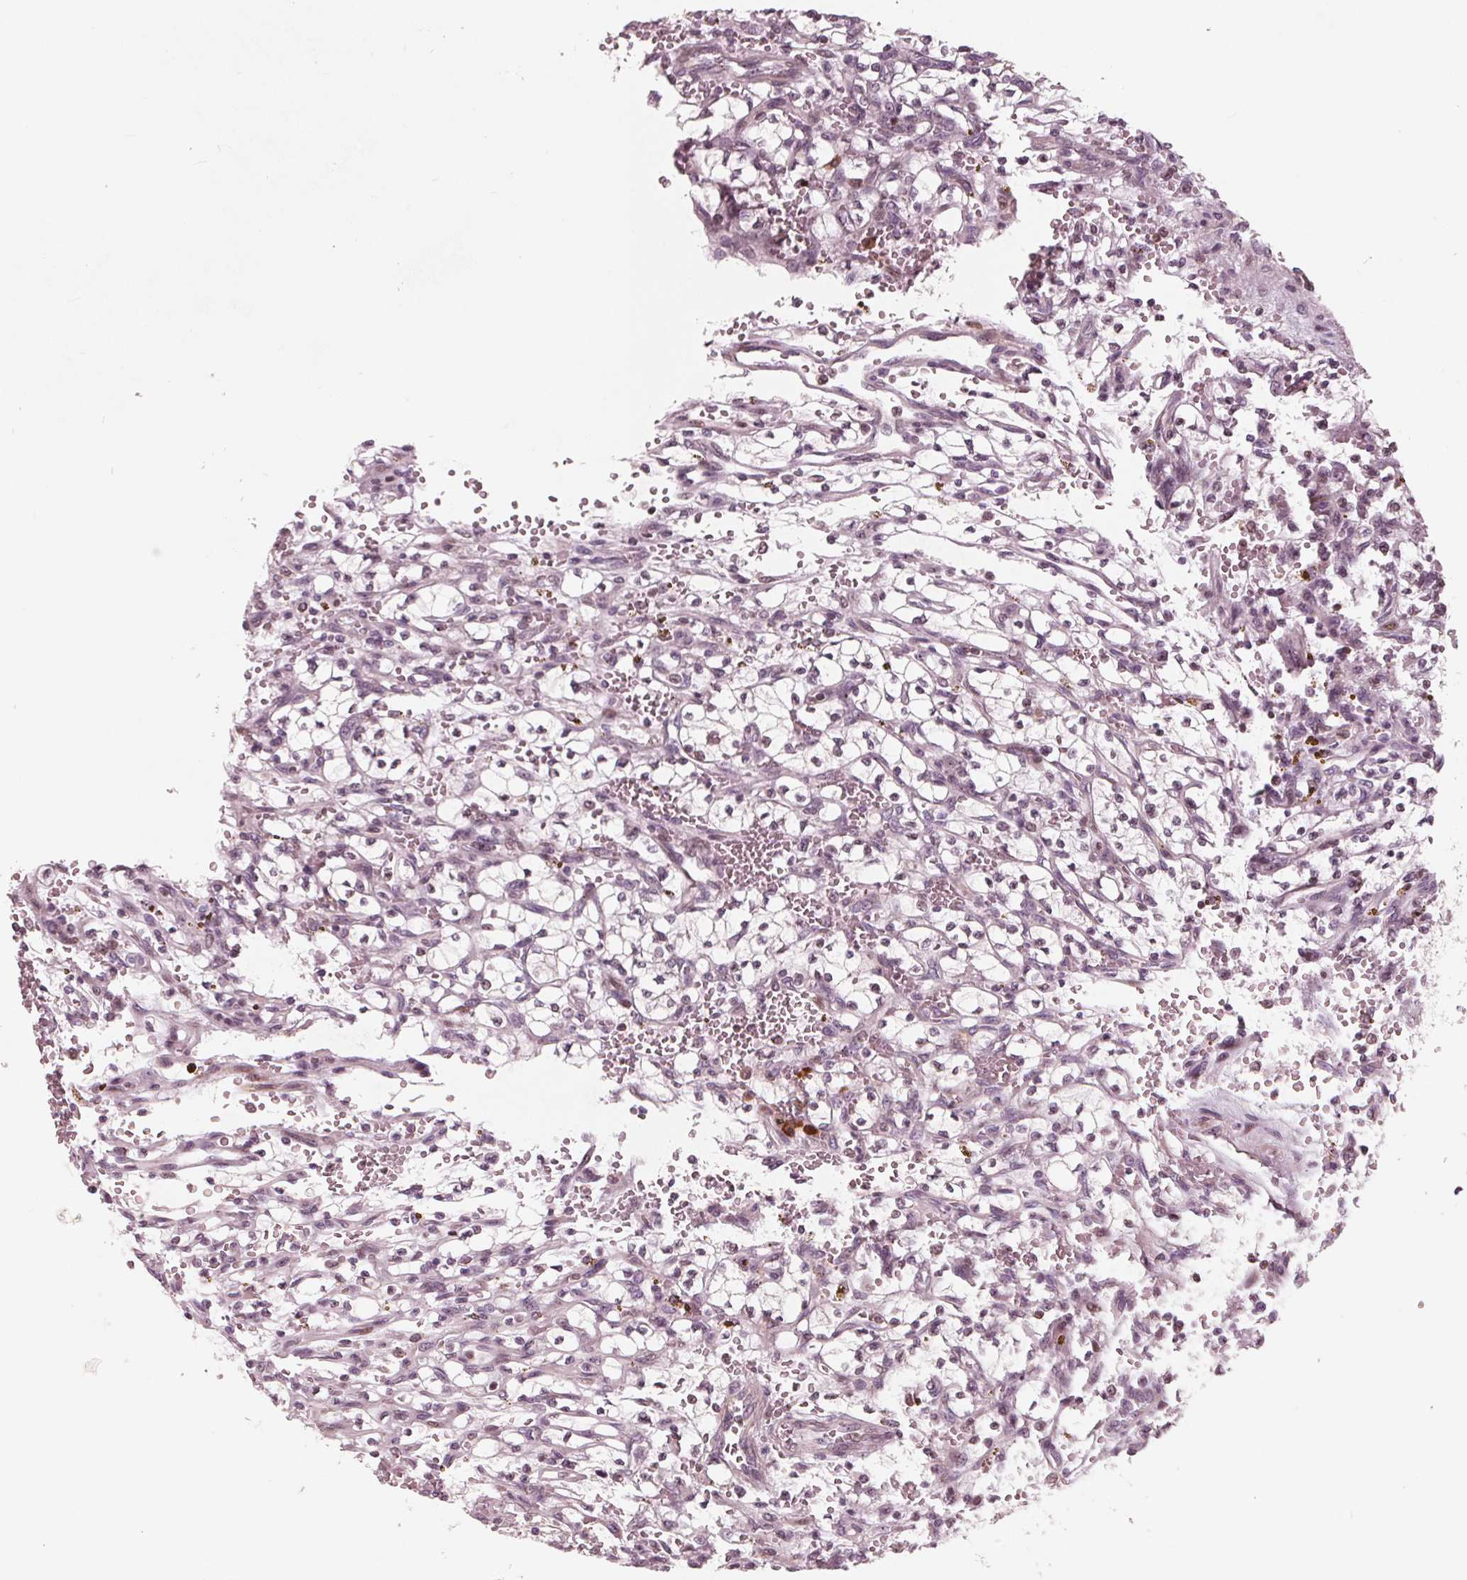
{"staining": {"intensity": "weak", "quantity": "<25%", "location": "nuclear"}, "tissue": "renal cancer", "cell_type": "Tumor cells", "image_type": "cancer", "snomed": [{"axis": "morphology", "description": "Adenocarcinoma, NOS"}, {"axis": "topography", "description": "Kidney"}], "caption": "Immunohistochemistry (IHC) of renal cancer demonstrates no expression in tumor cells.", "gene": "NUP210", "patient": {"sex": "female", "age": 64}}